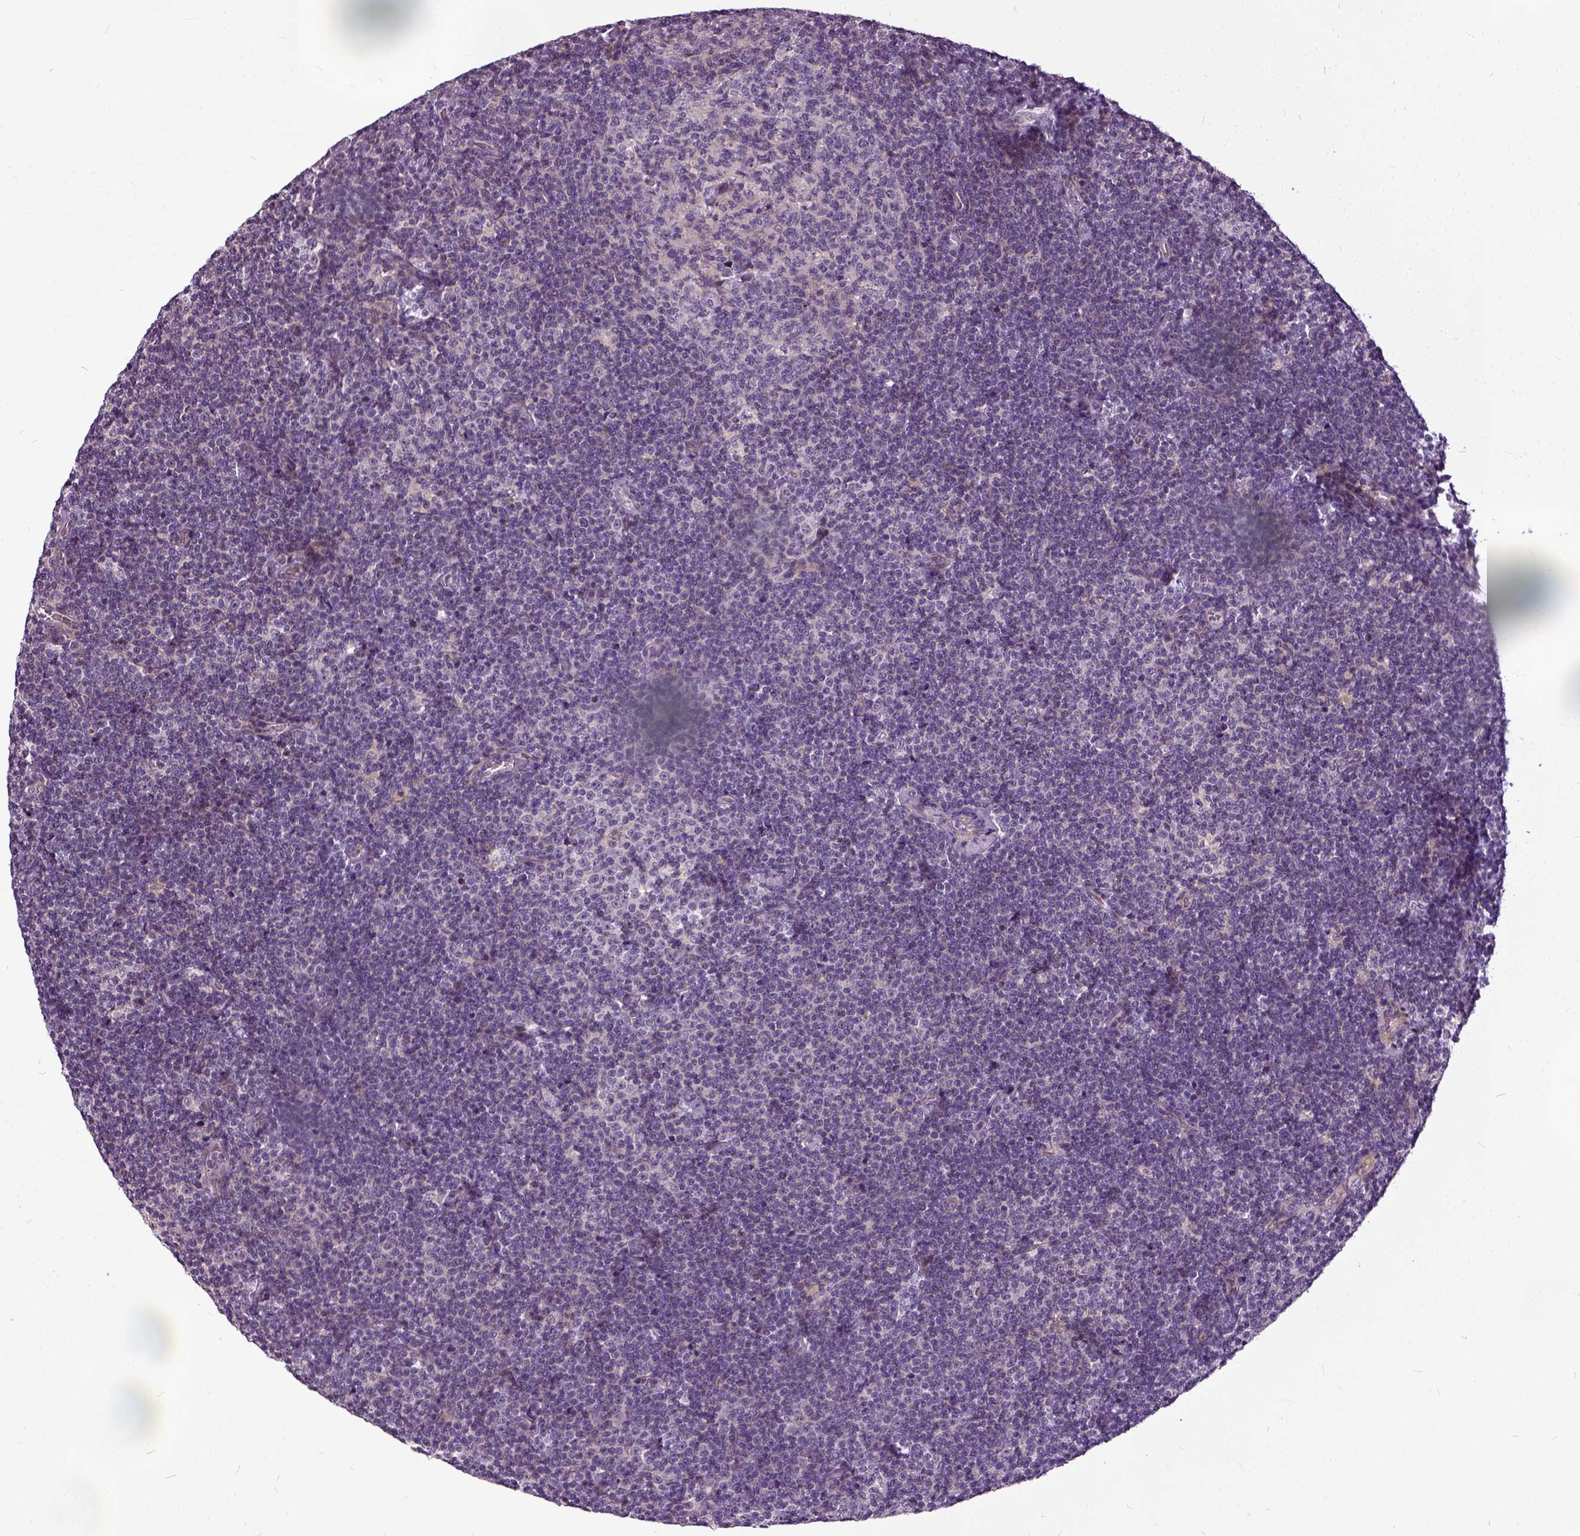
{"staining": {"intensity": "negative", "quantity": "none", "location": "none"}, "tissue": "lymphoma", "cell_type": "Tumor cells", "image_type": "cancer", "snomed": [{"axis": "morphology", "description": "Malignant lymphoma, non-Hodgkin's type, Low grade"}, {"axis": "topography", "description": "Lymph node"}], "caption": "High magnification brightfield microscopy of low-grade malignant lymphoma, non-Hodgkin's type stained with DAB (3,3'-diaminobenzidine) (brown) and counterstained with hematoxylin (blue): tumor cells show no significant positivity.", "gene": "ILRUN", "patient": {"sex": "male", "age": 81}}